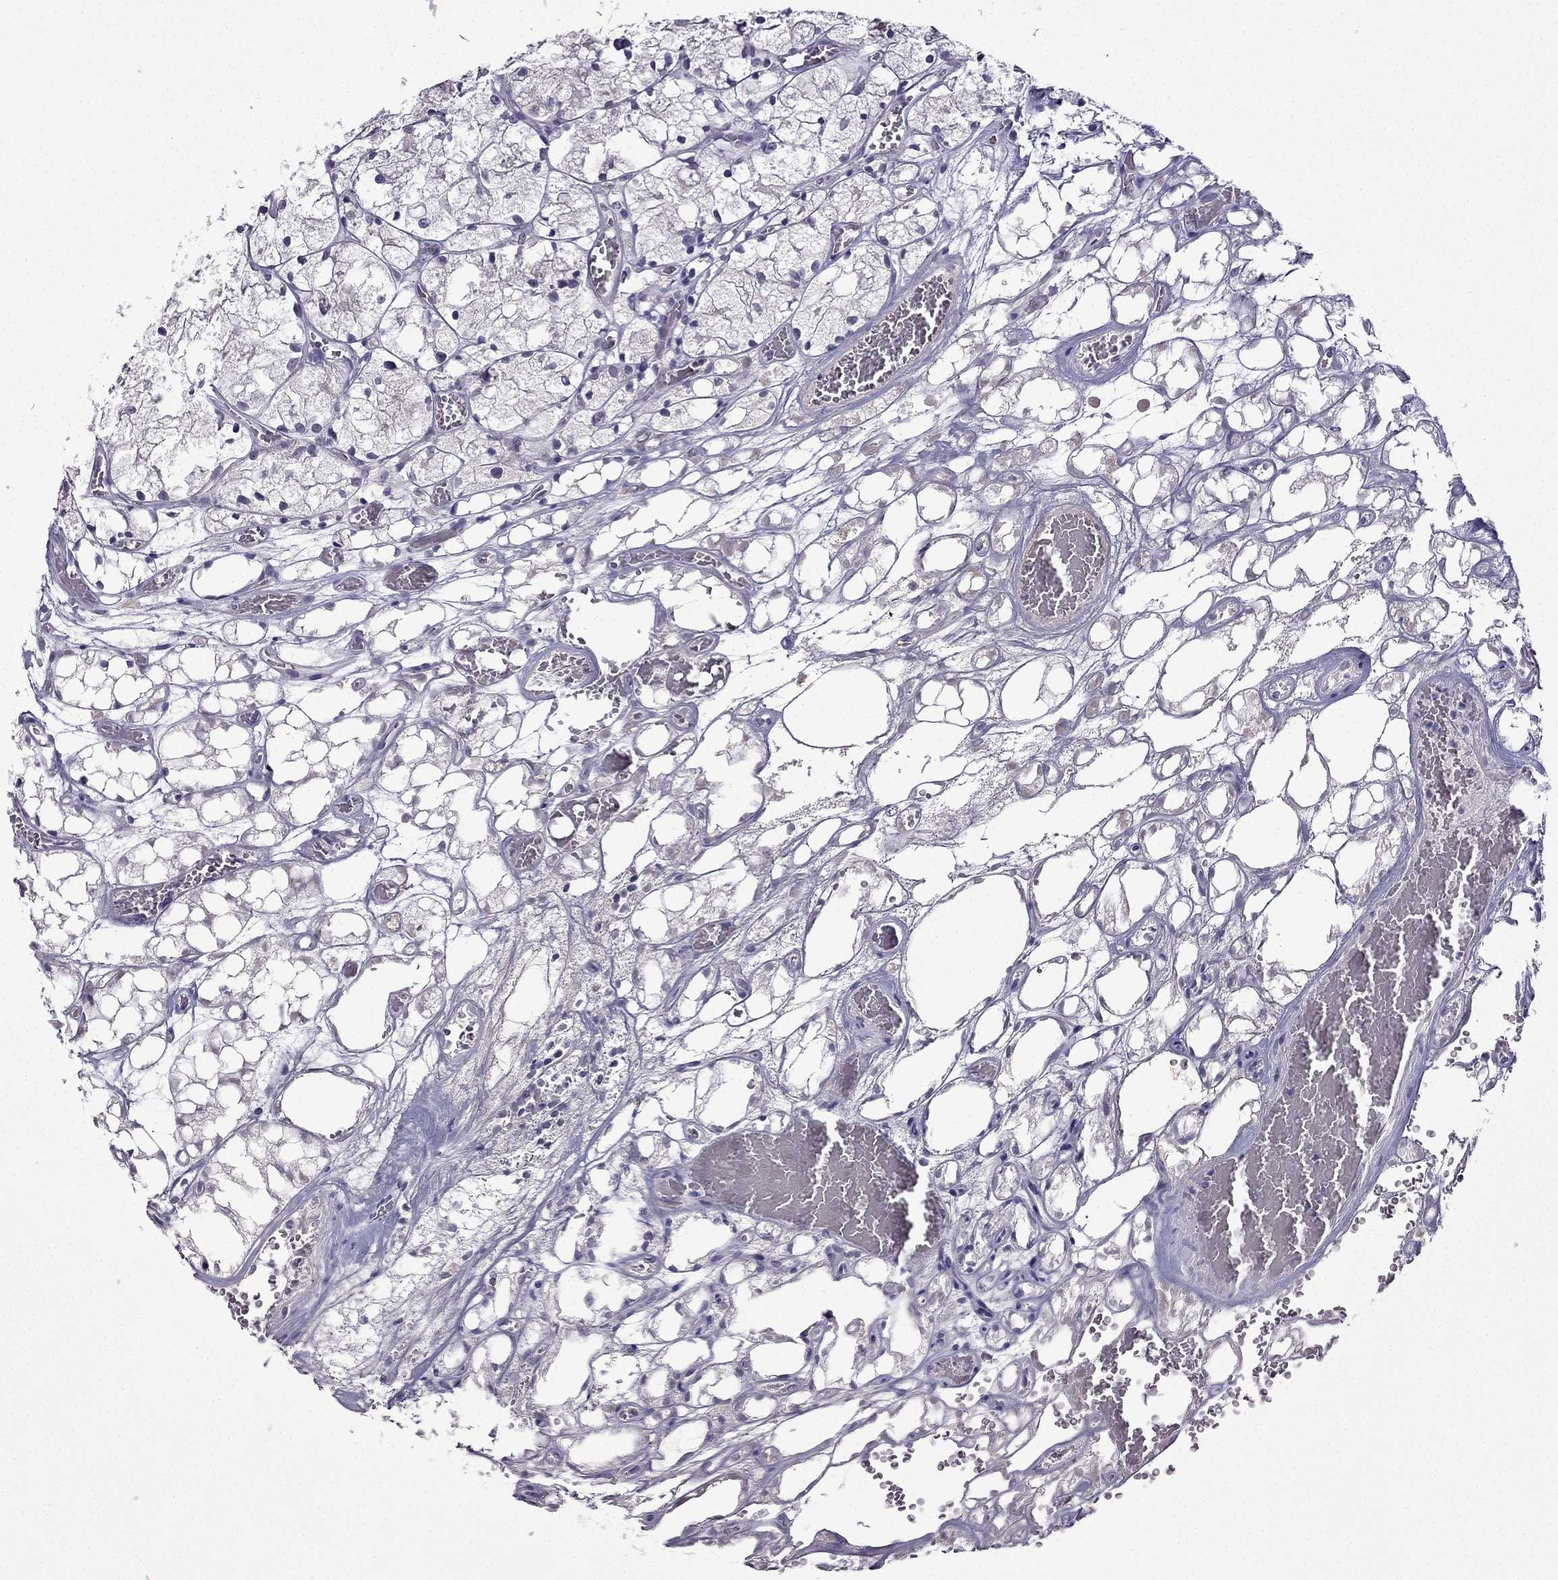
{"staining": {"intensity": "negative", "quantity": "none", "location": "none"}, "tissue": "renal cancer", "cell_type": "Tumor cells", "image_type": "cancer", "snomed": [{"axis": "morphology", "description": "Adenocarcinoma, NOS"}, {"axis": "topography", "description": "Kidney"}], "caption": "This is an immunohistochemistry (IHC) micrograph of renal adenocarcinoma. There is no staining in tumor cells.", "gene": "UHRF1", "patient": {"sex": "female", "age": 69}}